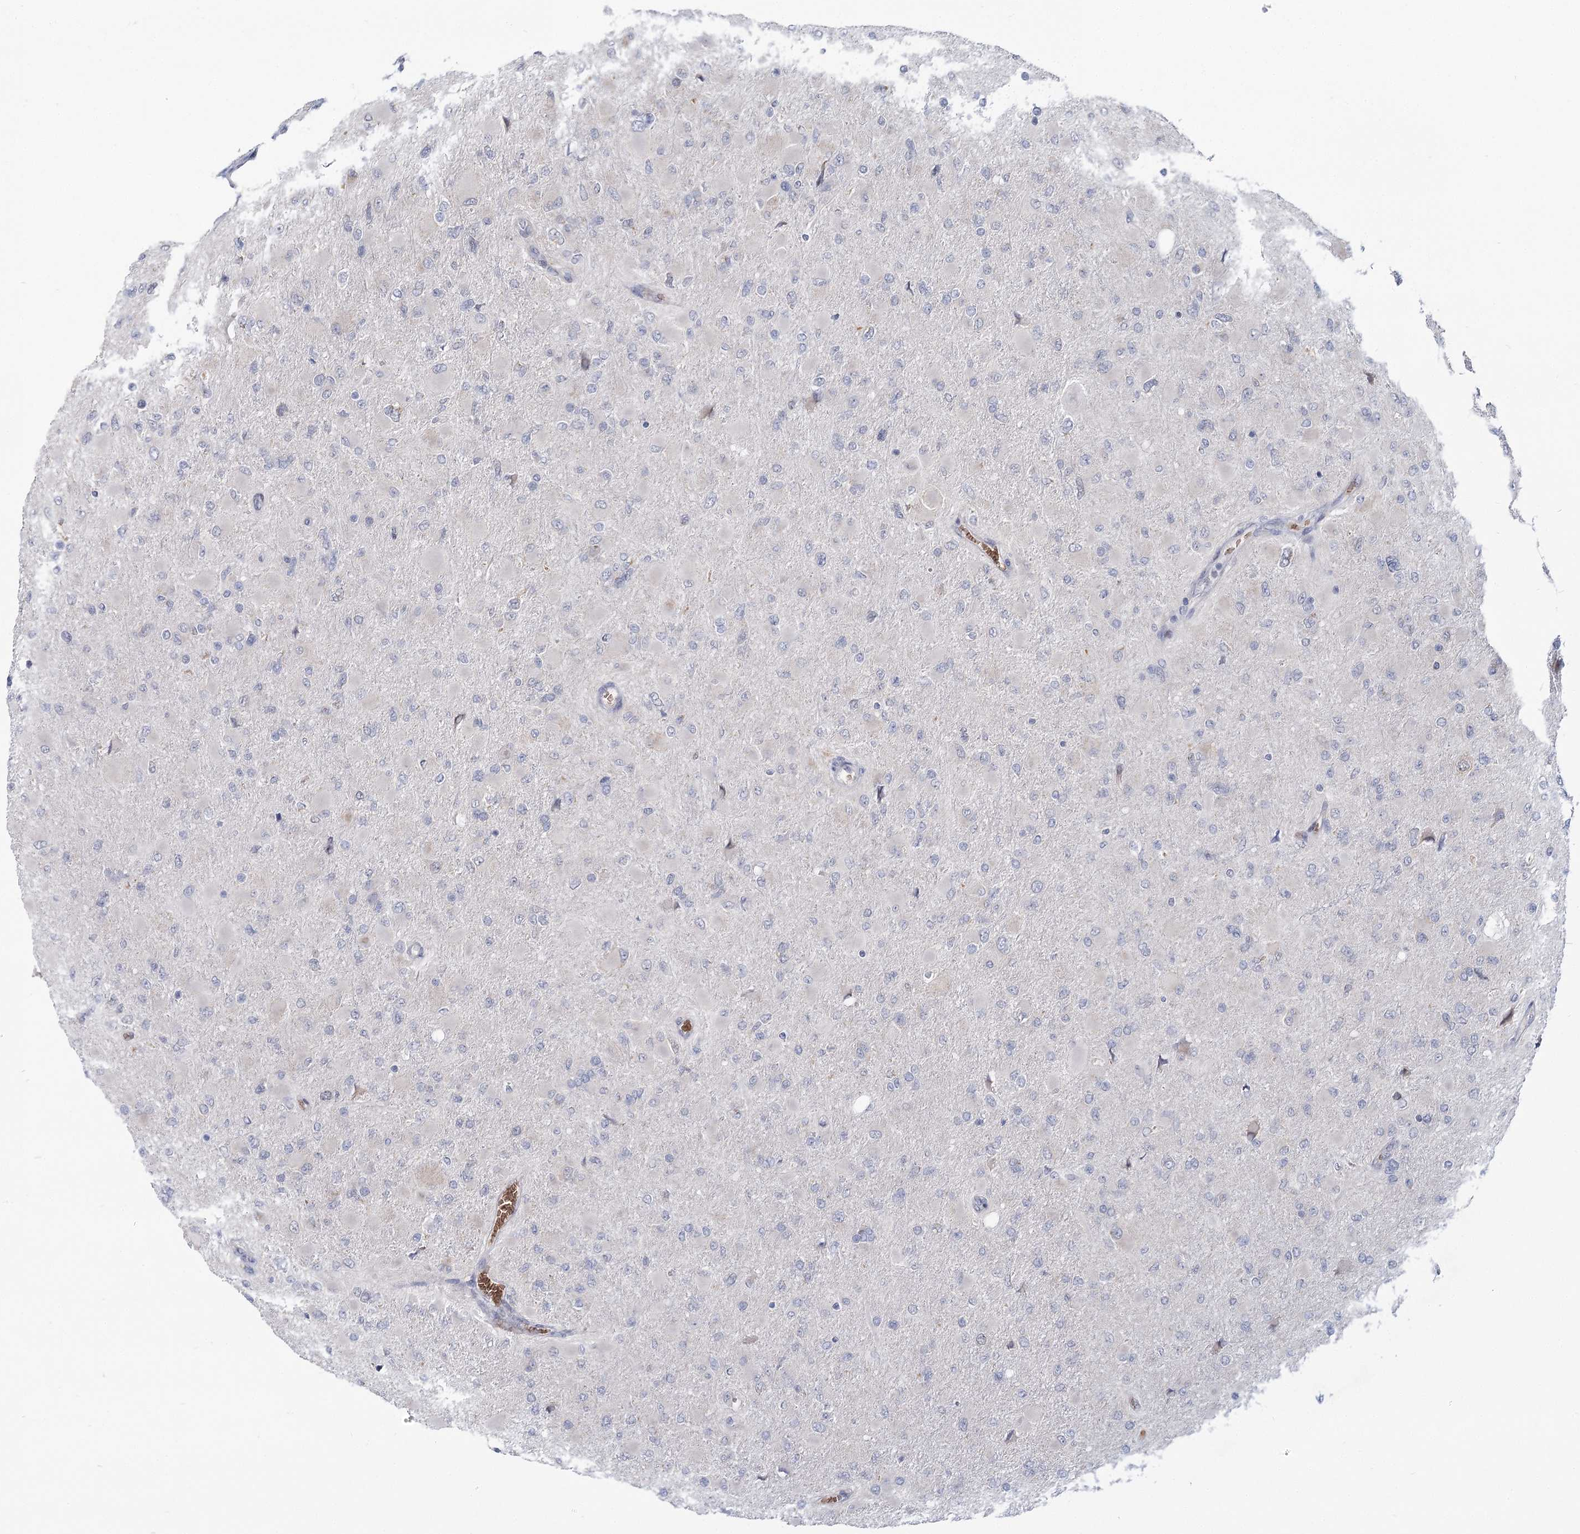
{"staining": {"intensity": "negative", "quantity": "none", "location": "none"}, "tissue": "glioma", "cell_type": "Tumor cells", "image_type": "cancer", "snomed": [{"axis": "morphology", "description": "Glioma, malignant, High grade"}, {"axis": "topography", "description": "Cerebral cortex"}], "caption": "Human glioma stained for a protein using immunohistochemistry (IHC) demonstrates no positivity in tumor cells.", "gene": "NSMCE4A", "patient": {"sex": "female", "age": 36}}